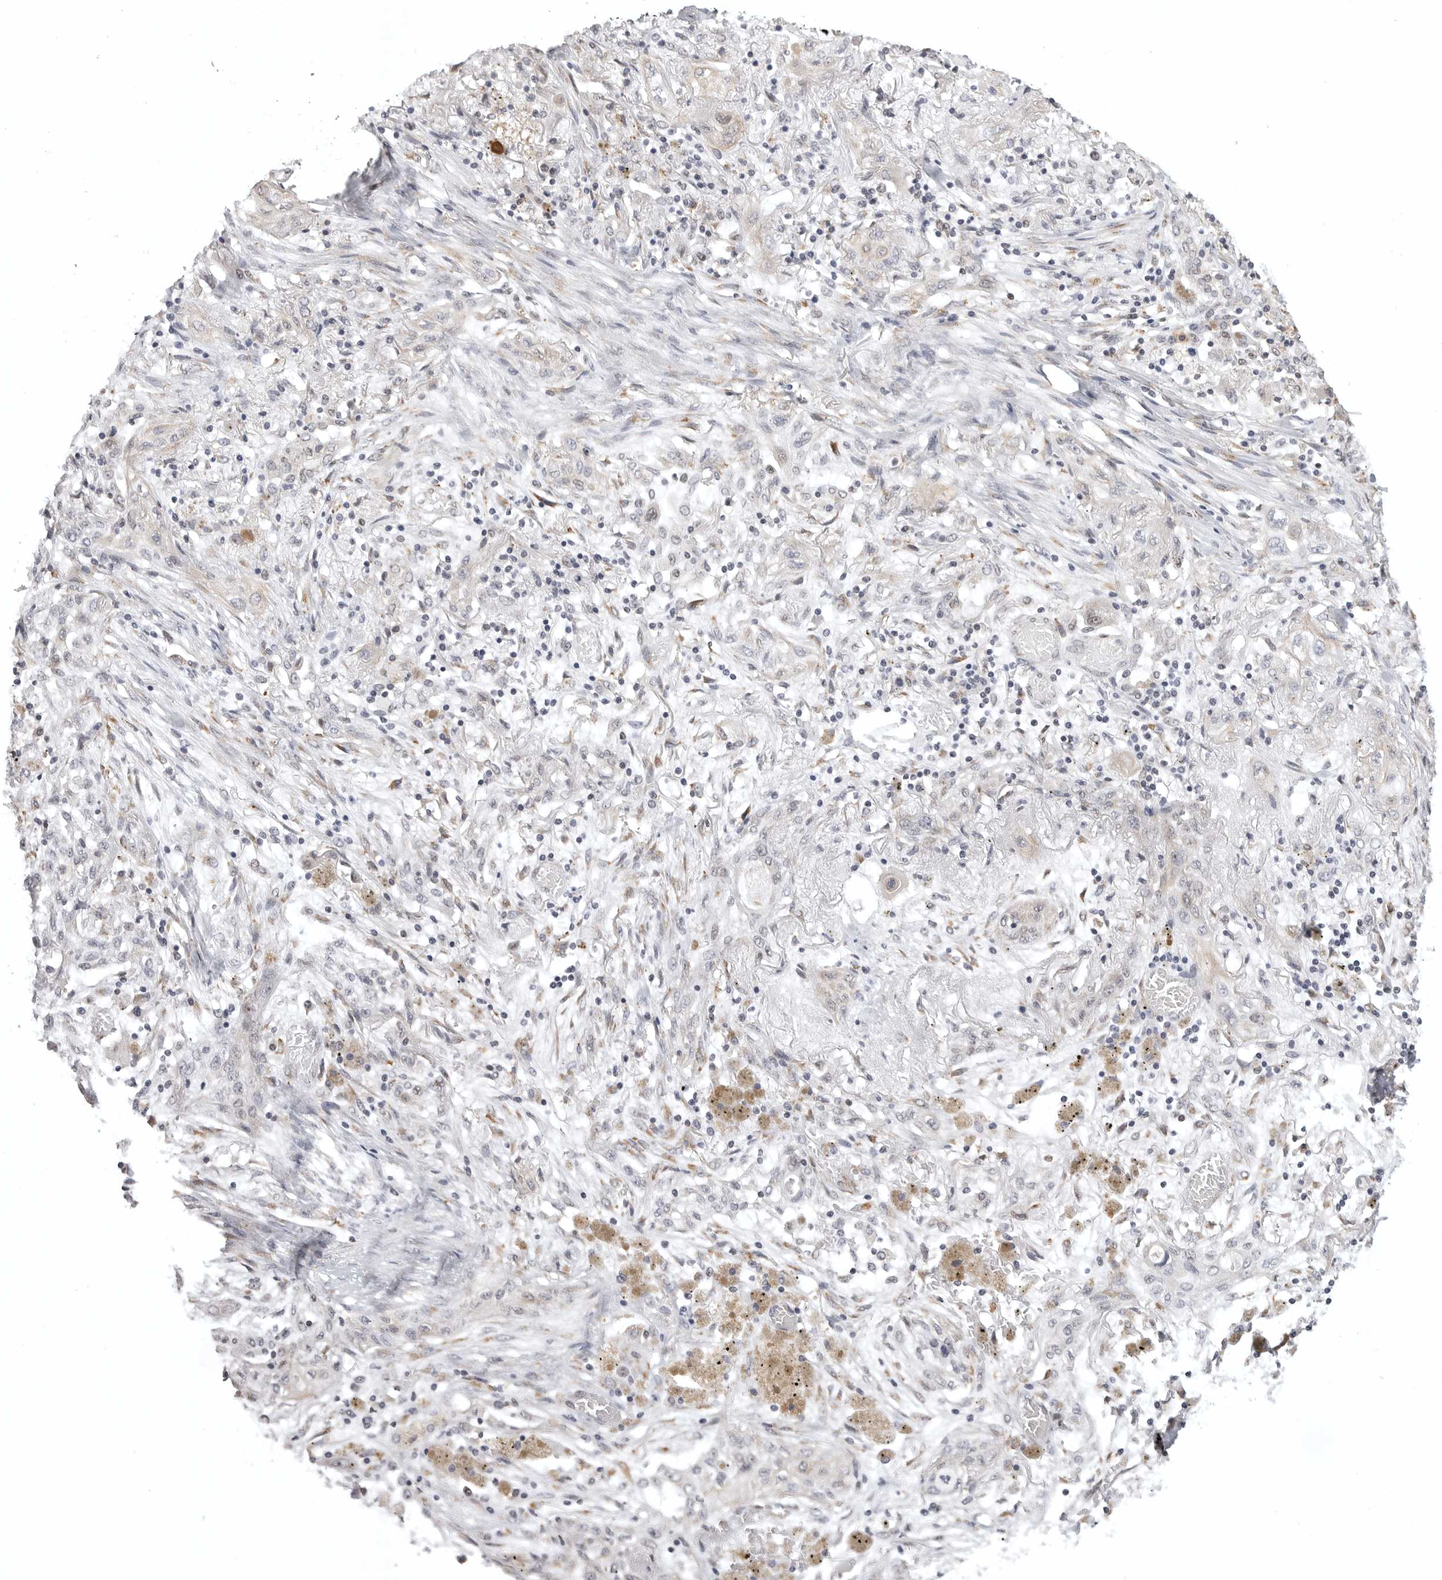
{"staining": {"intensity": "weak", "quantity": "<25%", "location": "cytoplasmic/membranous"}, "tissue": "lung cancer", "cell_type": "Tumor cells", "image_type": "cancer", "snomed": [{"axis": "morphology", "description": "Squamous cell carcinoma, NOS"}, {"axis": "topography", "description": "Lung"}], "caption": "Protein analysis of lung squamous cell carcinoma reveals no significant expression in tumor cells.", "gene": "PRDM10", "patient": {"sex": "female", "age": 47}}